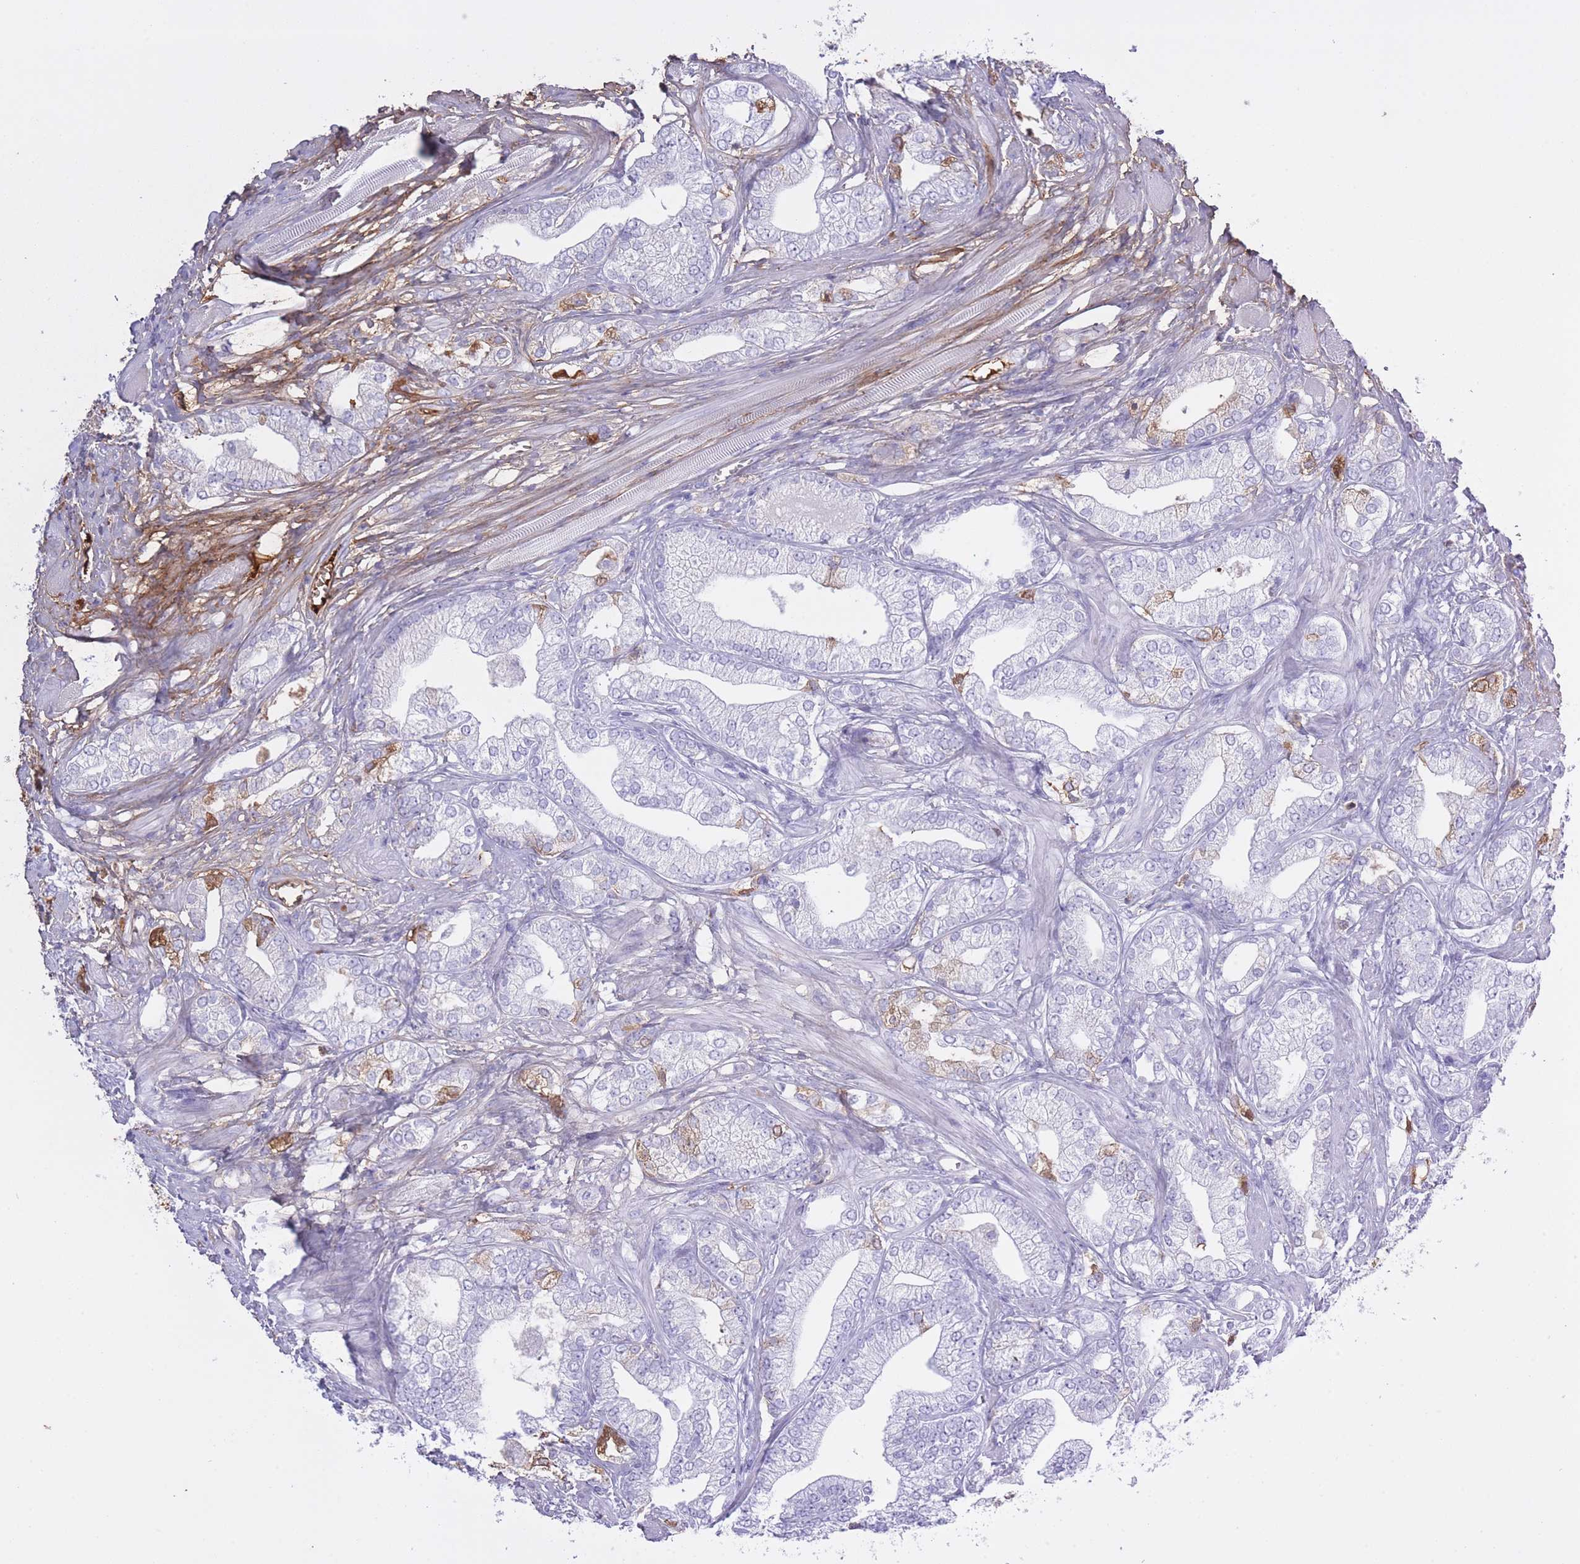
{"staining": {"intensity": "moderate", "quantity": "<25%", "location": "cytoplasmic/membranous"}, "tissue": "prostate cancer", "cell_type": "Tumor cells", "image_type": "cancer", "snomed": [{"axis": "morphology", "description": "Adenocarcinoma, High grade"}, {"axis": "topography", "description": "Prostate"}], "caption": "DAB immunohistochemical staining of high-grade adenocarcinoma (prostate) shows moderate cytoplasmic/membranous protein staining in about <25% of tumor cells.", "gene": "AP3S2", "patient": {"sex": "male", "age": 50}}